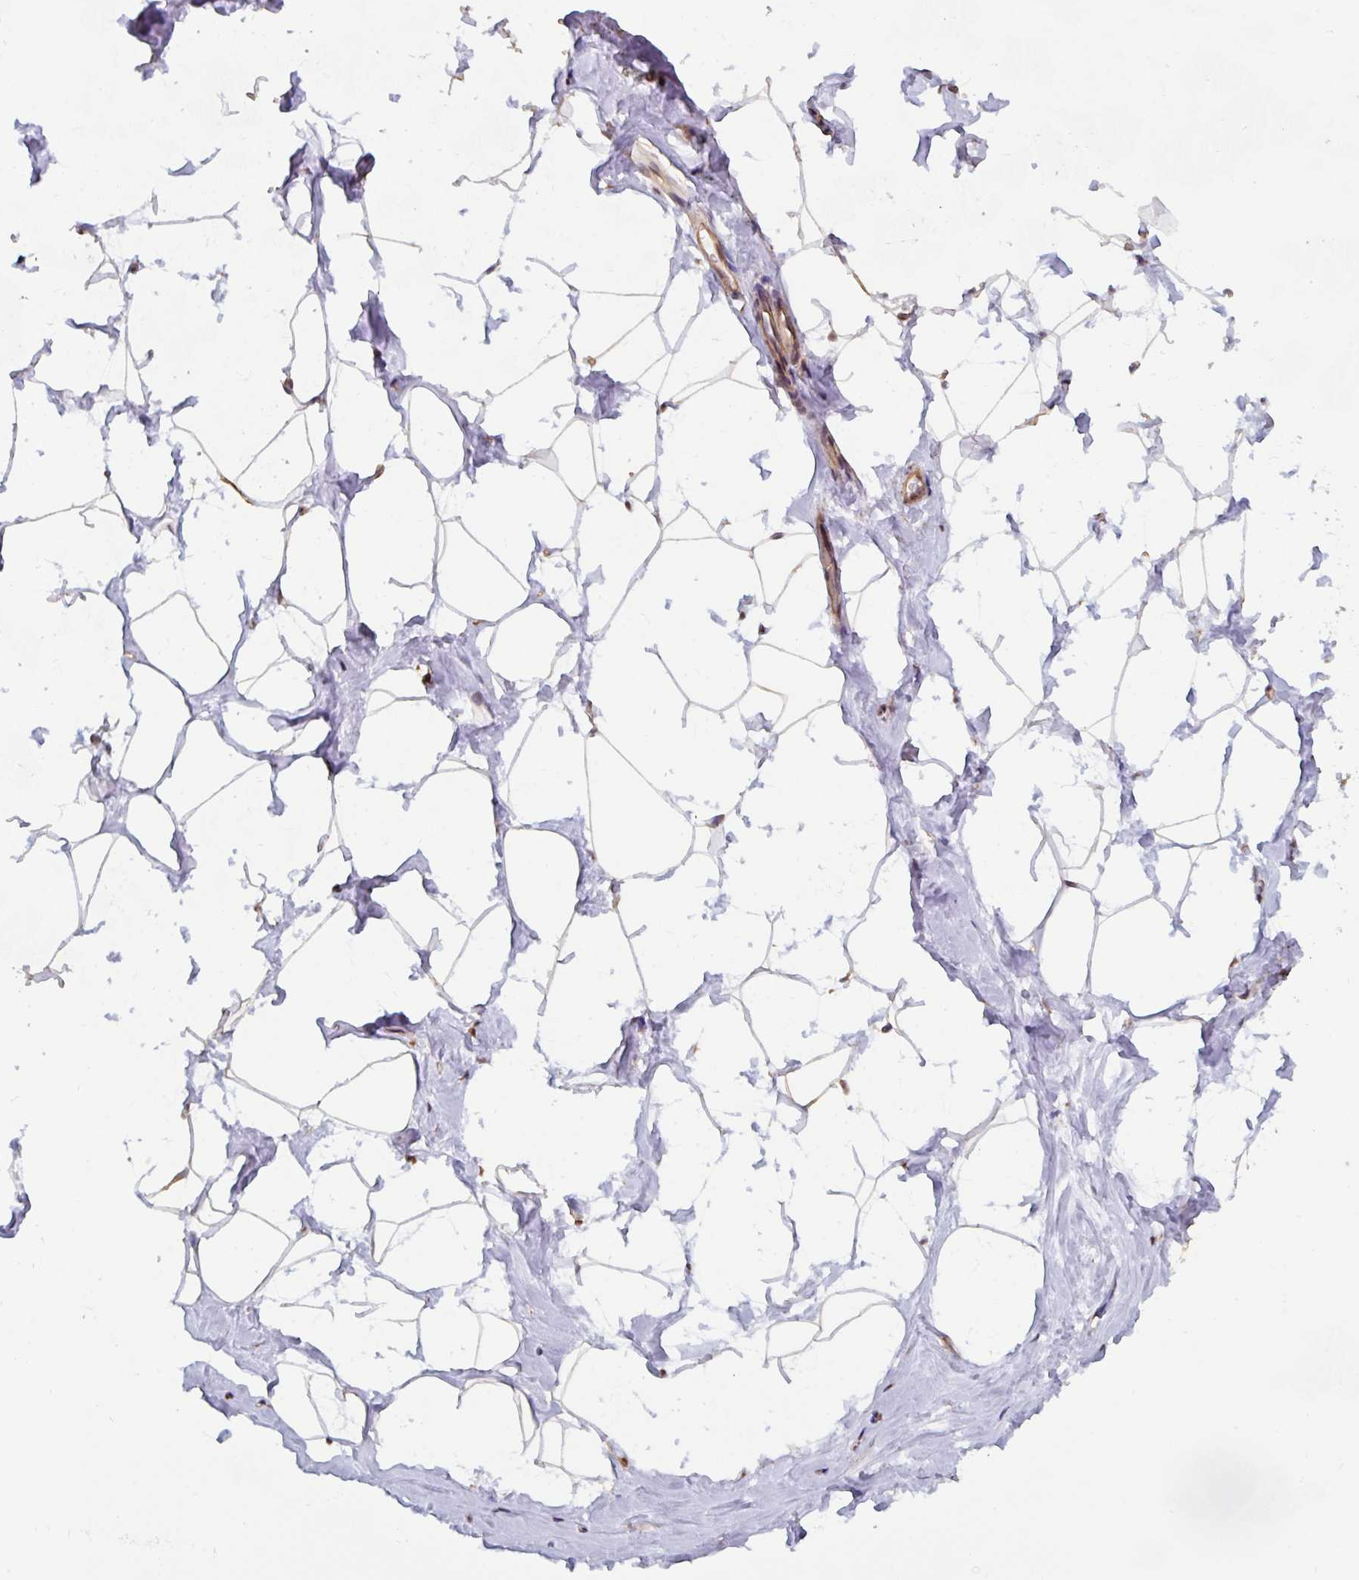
{"staining": {"intensity": "negative", "quantity": "none", "location": "none"}, "tissue": "breast", "cell_type": "Adipocytes", "image_type": "normal", "snomed": [{"axis": "morphology", "description": "Normal tissue, NOS"}, {"axis": "topography", "description": "Breast"}], "caption": "An image of breast stained for a protein exhibits no brown staining in adipocytes. The staining is performed using DAB (3,3'-diaminobenzidine) brown chromogen with nuclei counter-stained in using hematoxylin.", "gene": "ST13", "patient": {"sex": "female", "age": 32}}